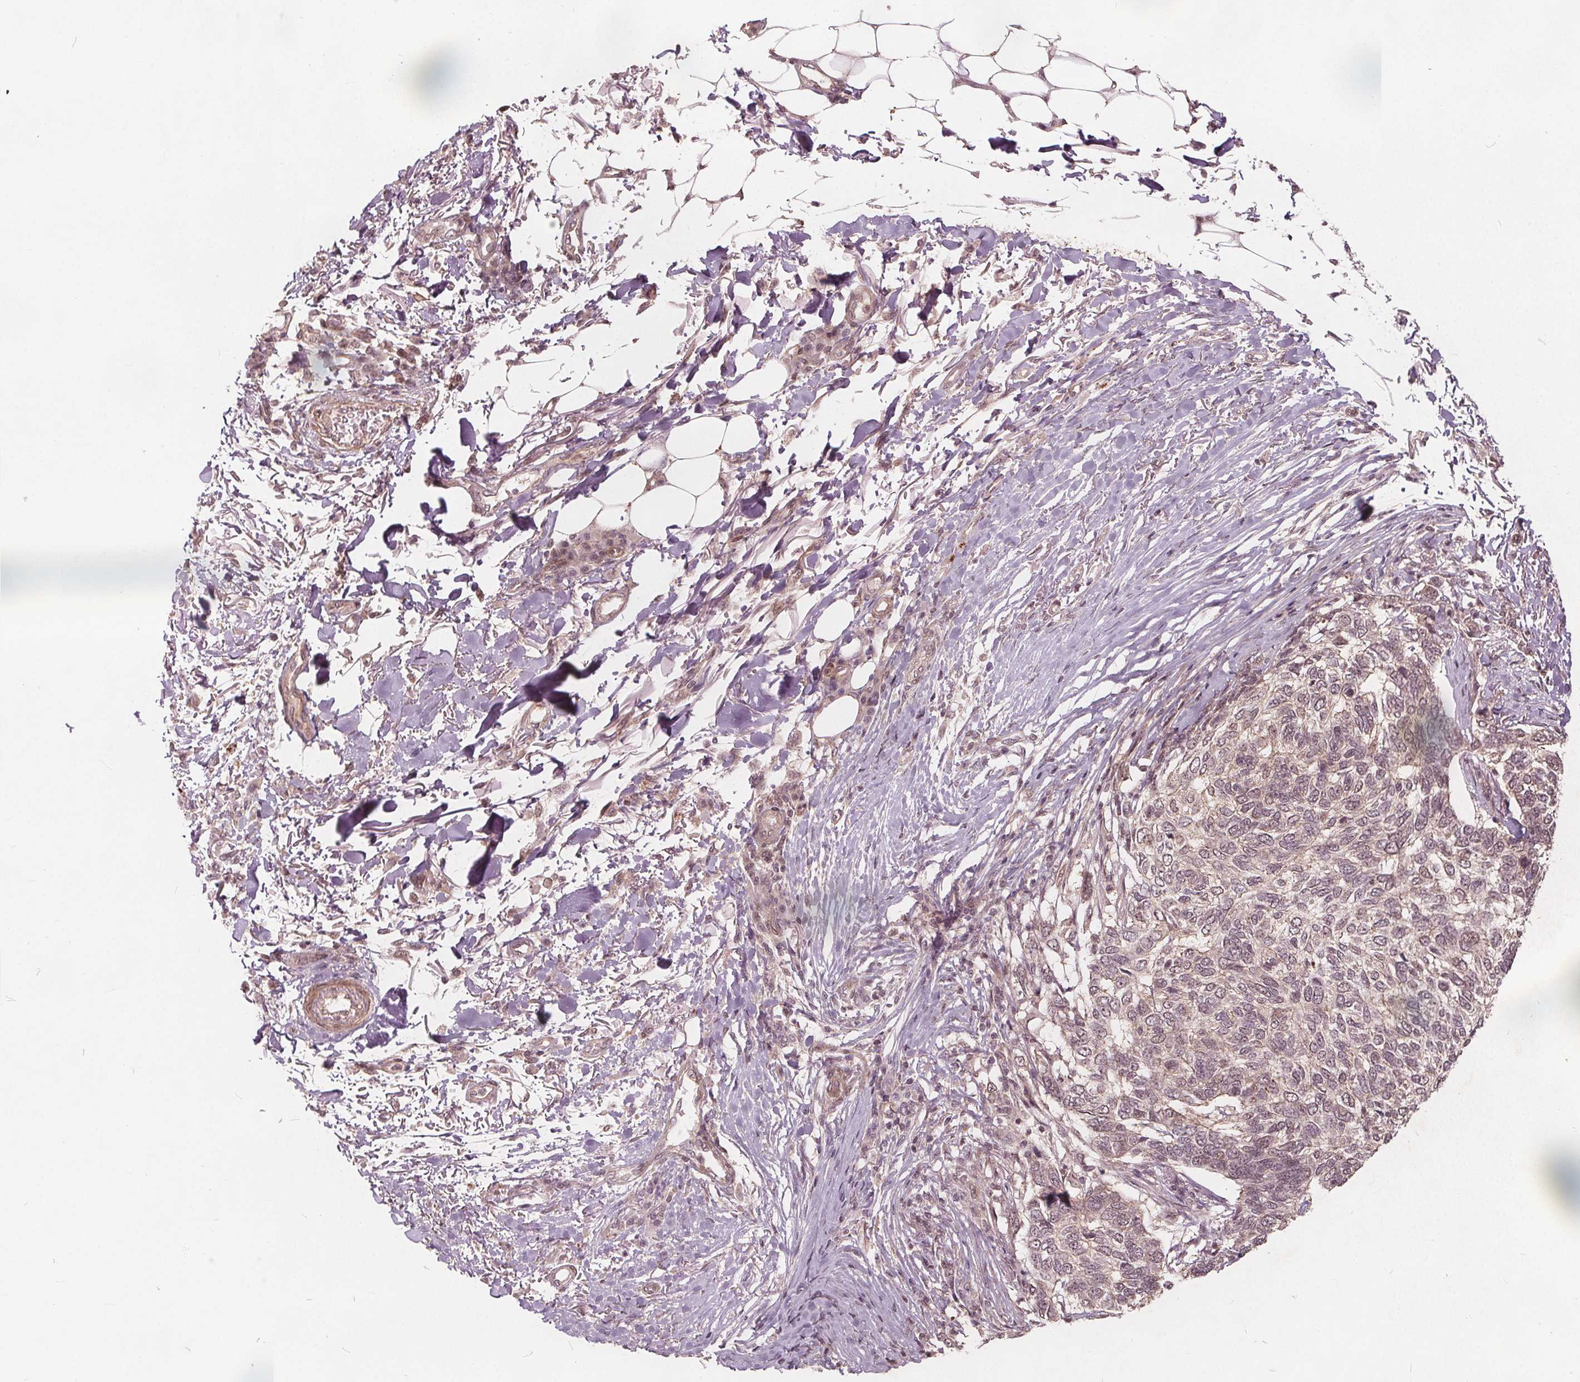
{"staining": {"intensity": "weak", "quantity": "<25%", "location": "cytoplasmic/membranous"}, "tissue": "skin cancer", "cell_type": "Tumor cells", "image_type": "cancer", "snomed": [{"axis": "morphology", "description": "Basal cell carcinoma"}, {"axis": "topography", "description": "Skin"}], "caption": "Basal cell carcinoma (skin) was stained to show a protein in brown. There is no significant positivity in tumor cells.", "gene": "PPP1CB", "patient": {"sex": "female", "age": 65}}